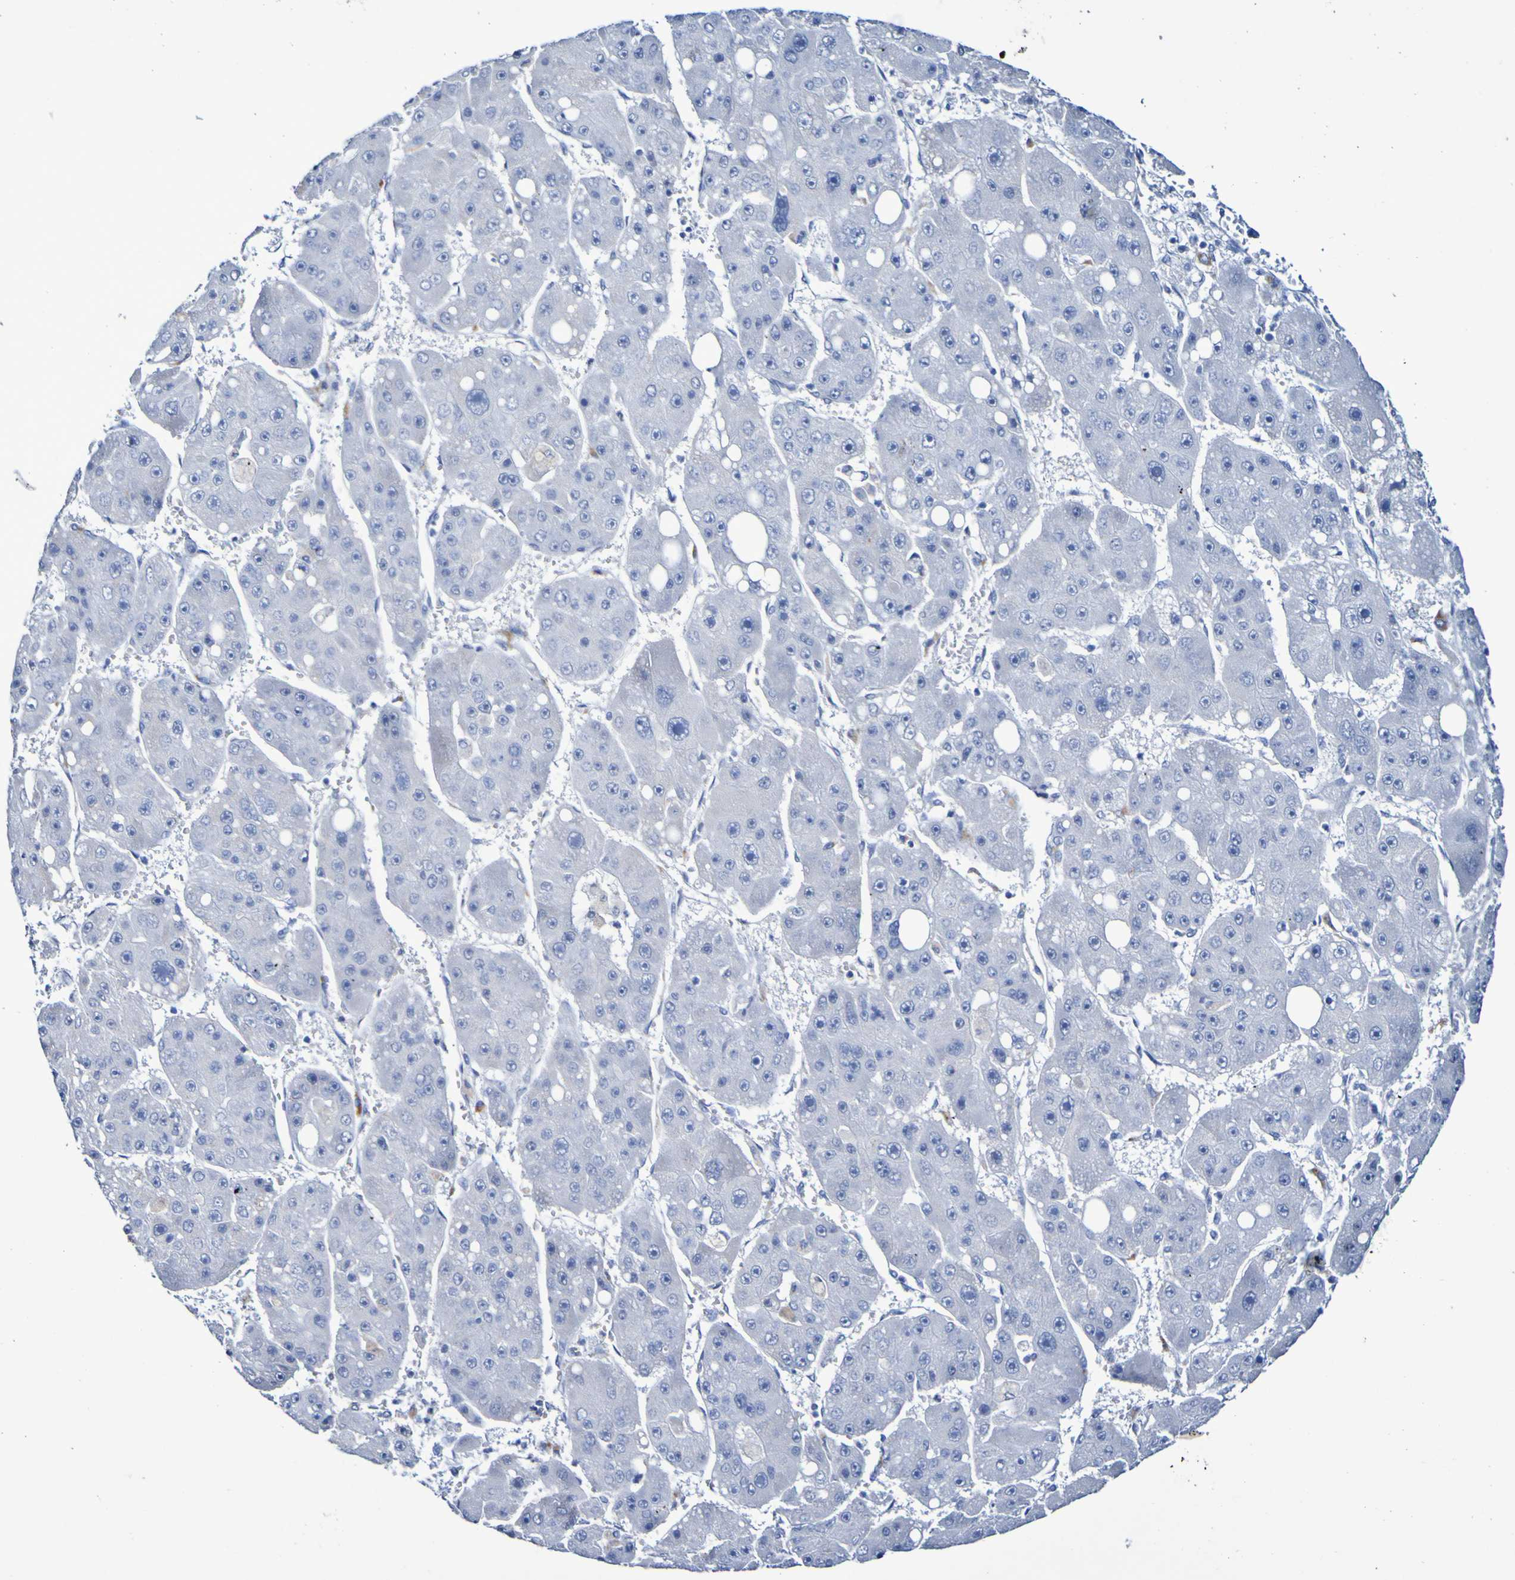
{"staining": {"intensity": "negative", "quantity": "none", "location": "none"}, "tissue": "liver cancer", "cell_type": "Tumor cells", "image_type": "cancer", "snomed": [{"axis": "morphology", "description": "Carcinoma, Hepatocellular, NOS"}, {"axis": "topography", "description": "Liver"}], "caption": "The image exhibits no staining of tumor cells in liver hepatocellular carcinoma. (Stains: DAB immunohistochemistry with hematoxylin counter stain, Microscopy: brightfield microscopy at high magnification).", "gene": "SGCB", "patient": {"sex": "female", "age": 61}}